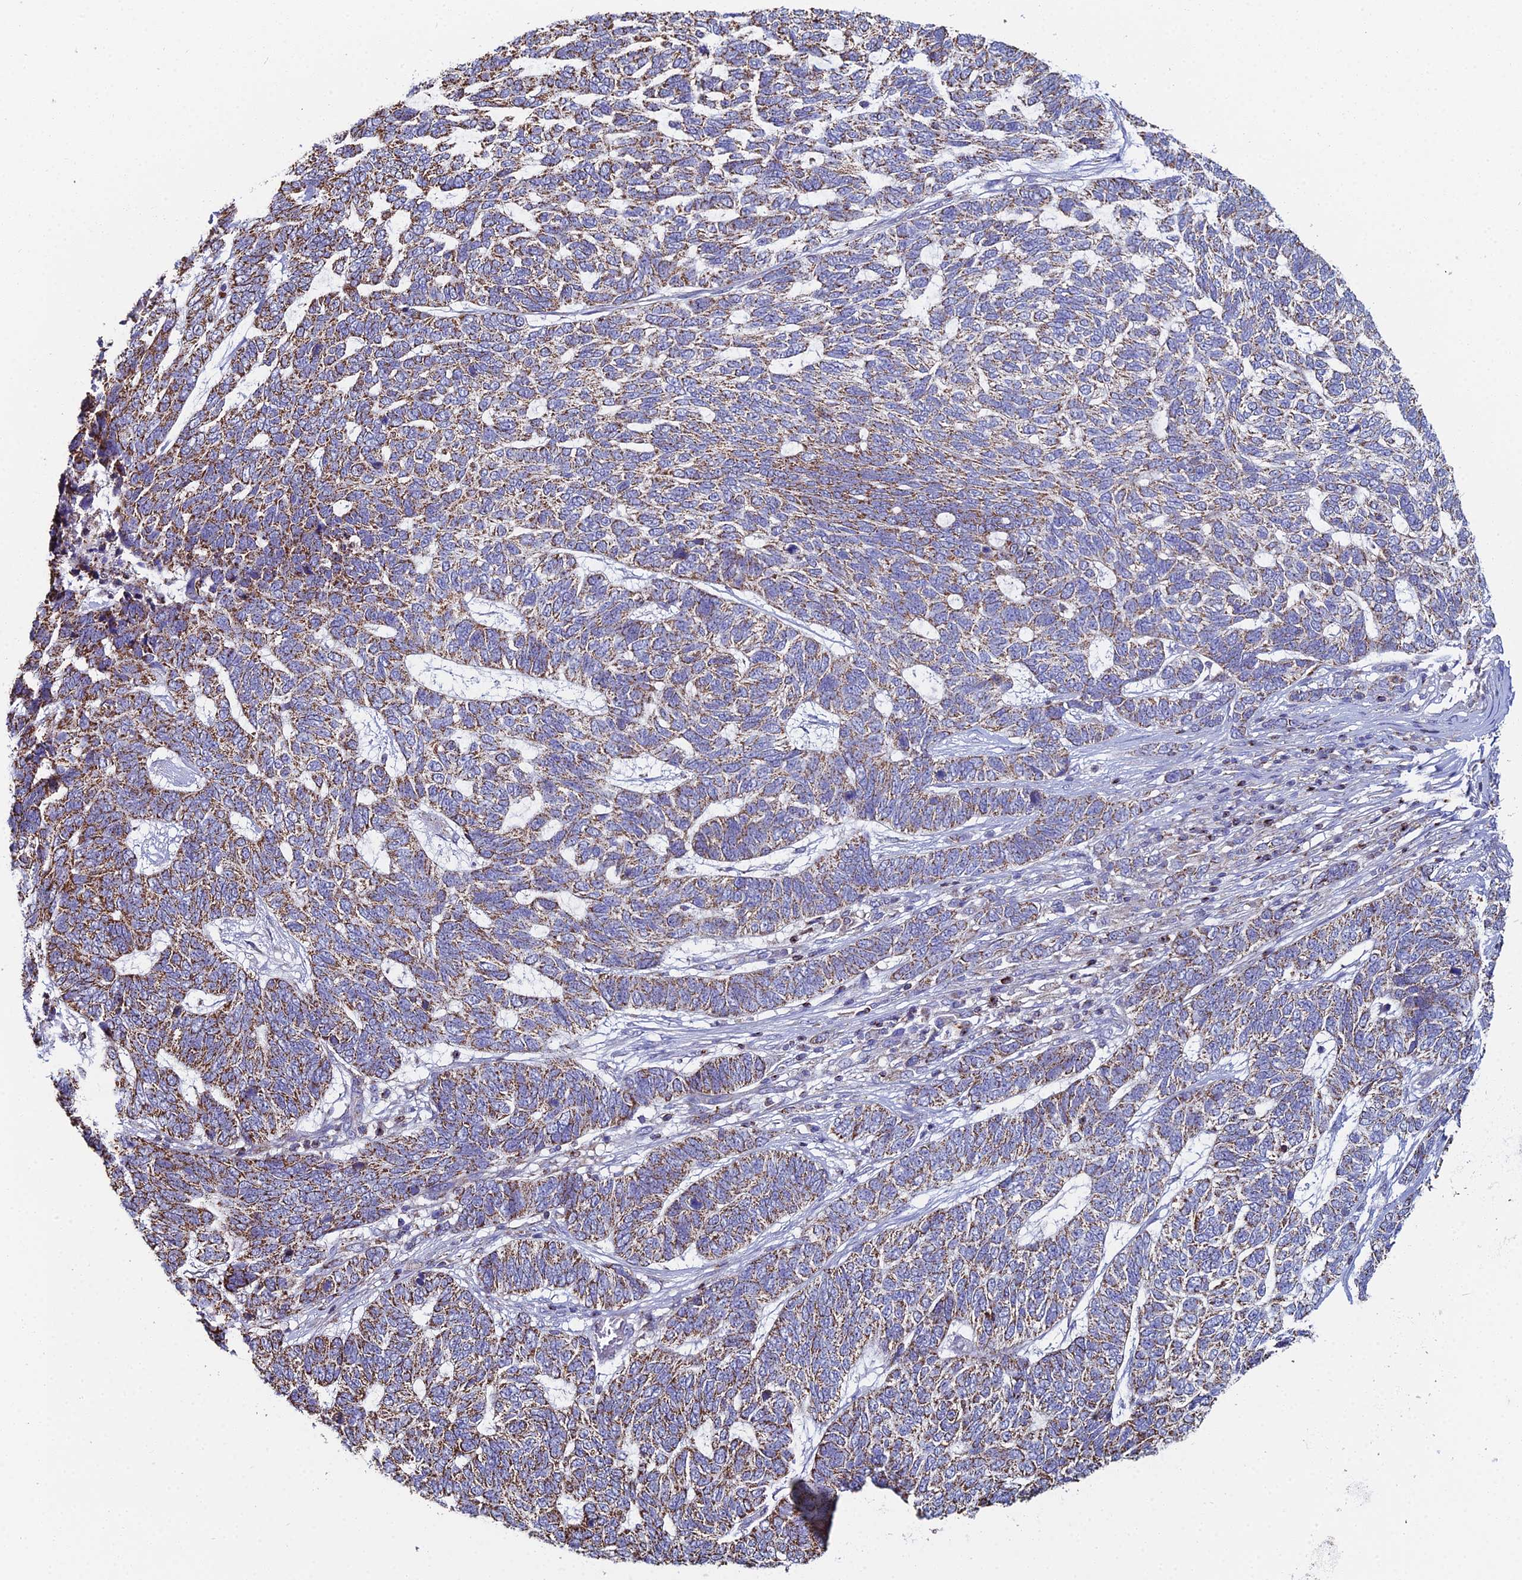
{"staining": {"intensity": "moderate", "quantity": ">75%", "location": "cytoplasmic/membranous"}, "tissue": "skin cancer", "cell_type": "Tumor cells", "image_type": "cancer", "snomed": [{"axis": "morphology", "description": "Basal cell carcinoma"}, {"axis": "topography", "description": "Skin"}], "caption": "Skin cancer was stained to show a protein in brown. There is medium levels of moderate cytoplasmic/membranous expression in approximately >75% of tumor cells.", "gene": "SPOCK2", "patient": {"sex": "female", "age": 65}}